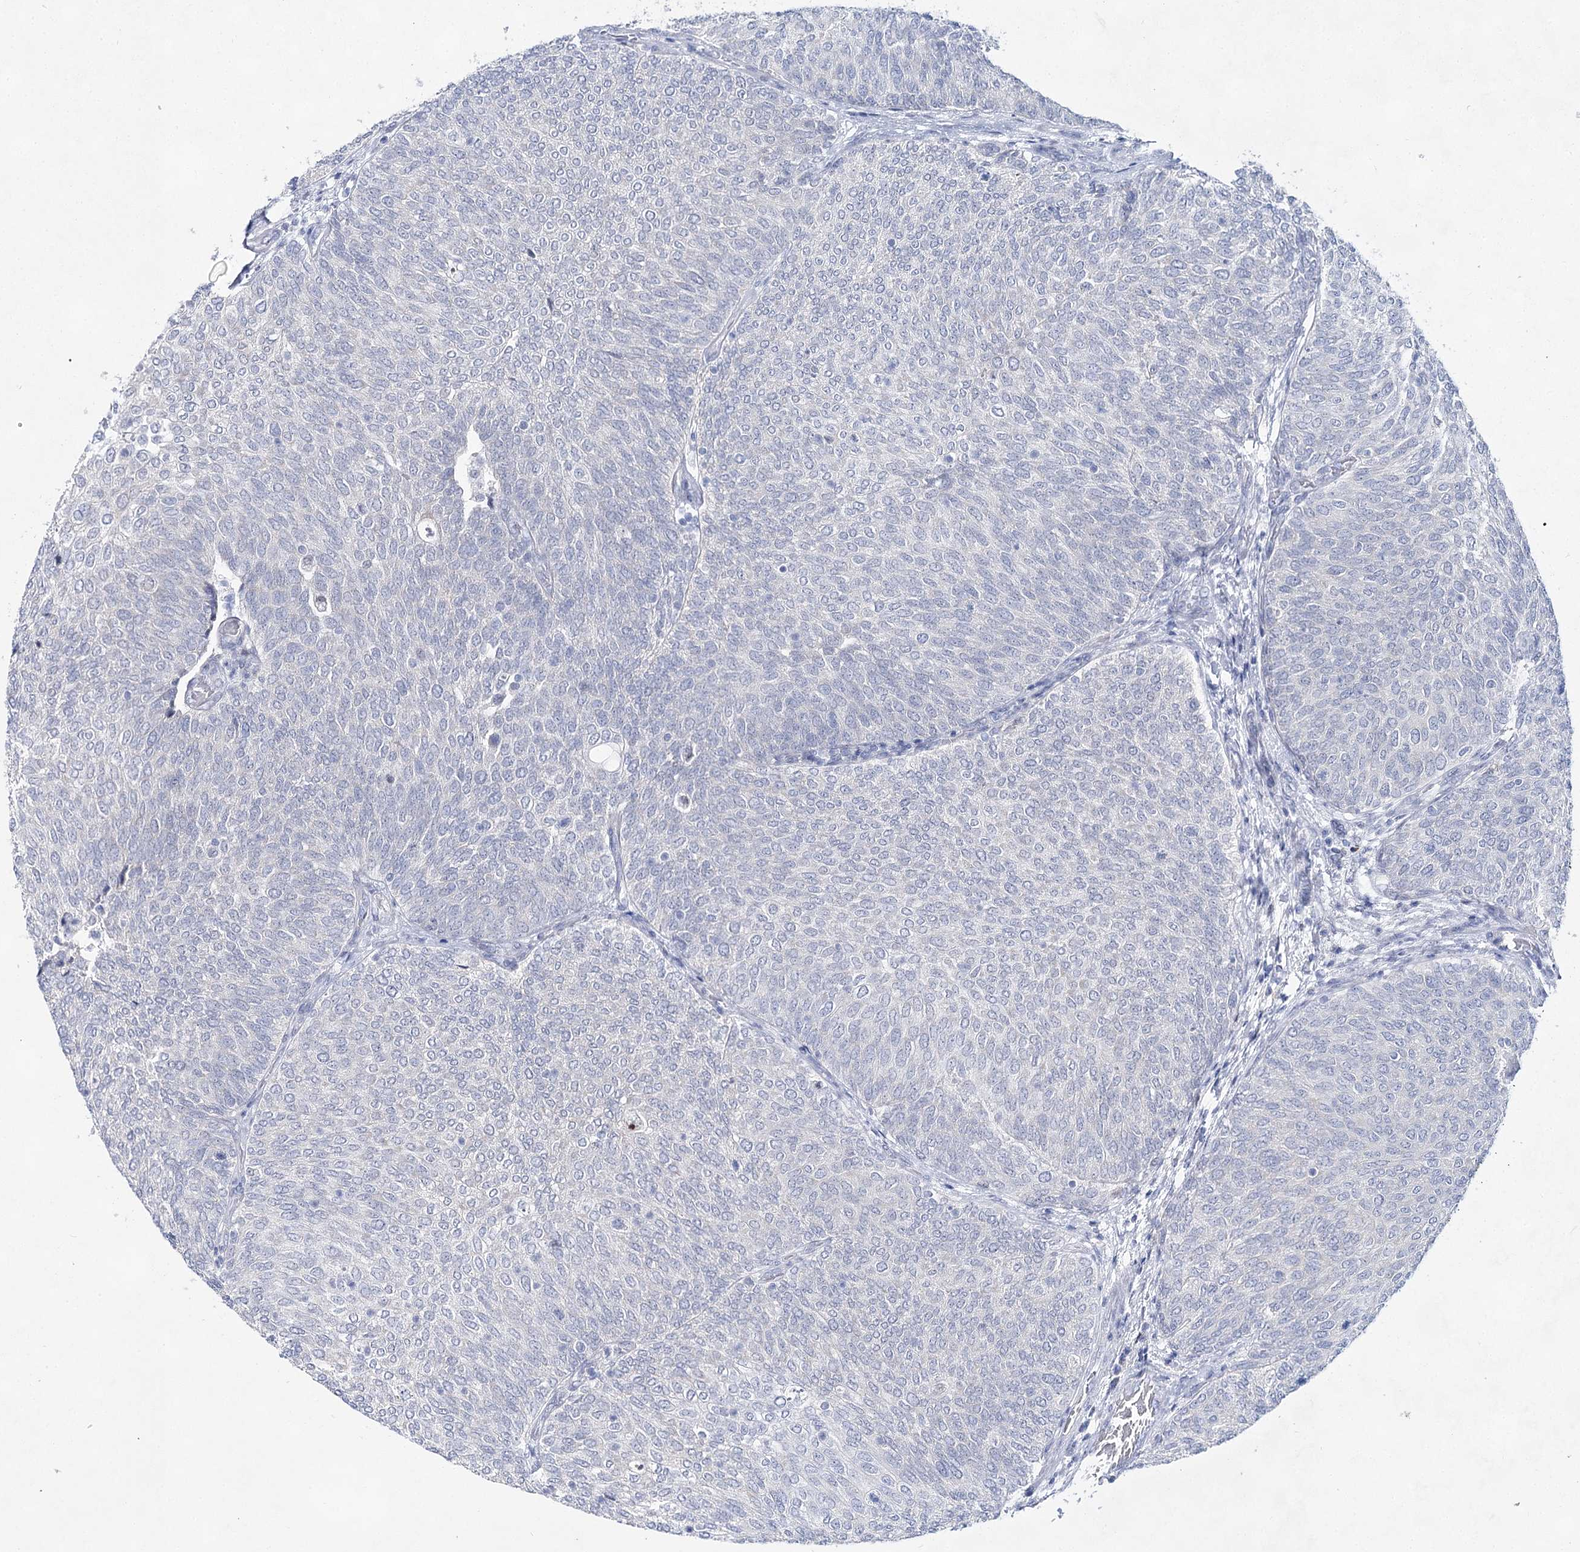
{"staining": {"intensity": "negative", "quantity": "none", "location": "none"}, "tissue": "urothelial cancer", "cell_type": "Tumor cells", "image_type": "cancer", "snomed": [{"axis": "morphology", "description": "Urothelial carcinoma, Low grade"}, {"axis": "topography", "description": "Urinary bladder"}], "caption": "Immunohistochemical staining of human low-grade urothelial carcinoma reveals no significant expression in tumor cells.", "gene": "BPHL", "patient": {"sex": "female", "age": 79}}